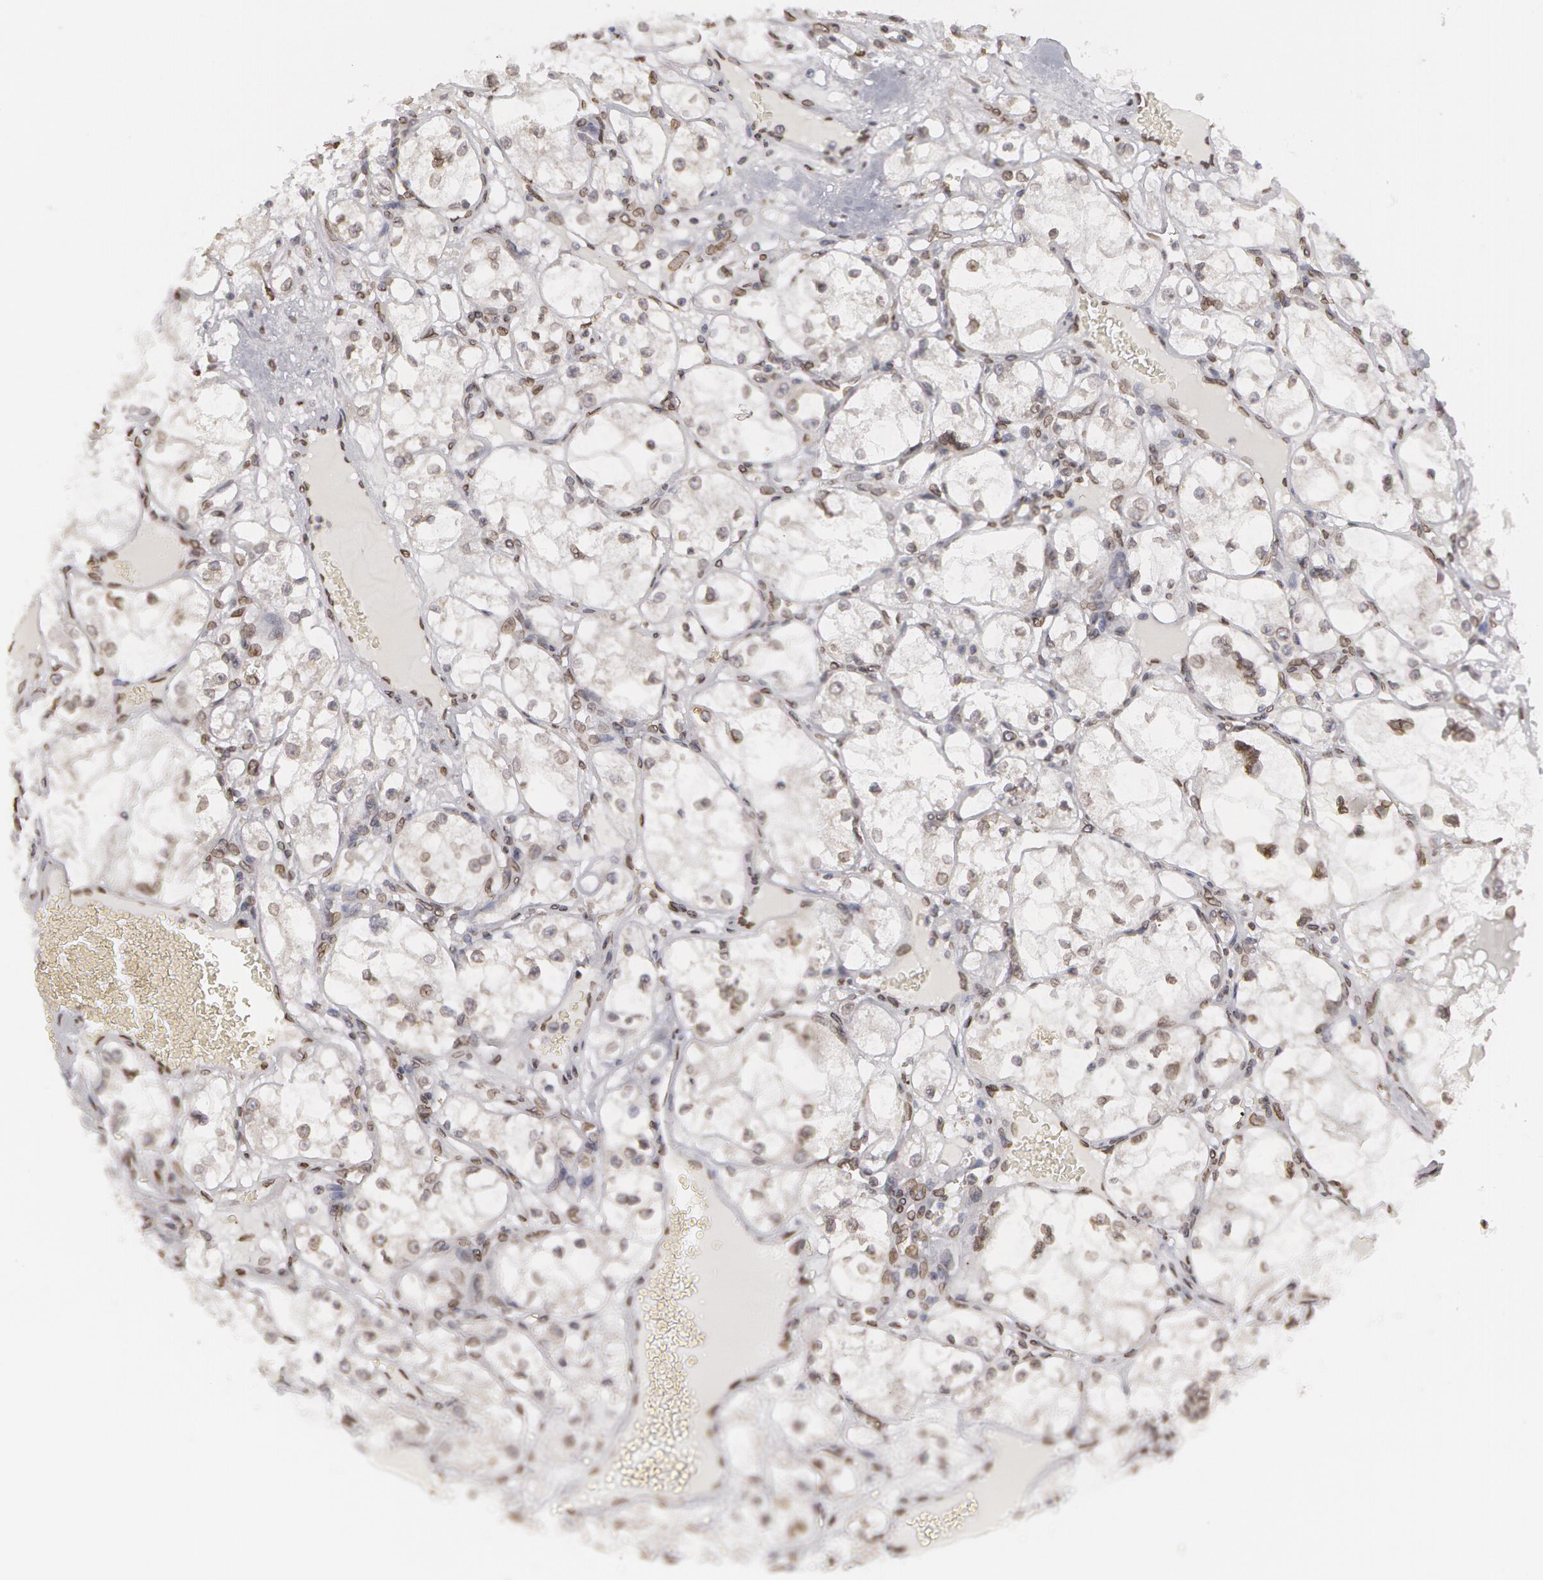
{"staining": {"intensity": "weak", "quantity": "25%-75%", "location": "nuclear"}, "tissue": "renal cancer", "cell_type": "Tumor cells", "image_type": "cancer", "snomed": [{"axis": "morphology", "description": "Adenocarcinoma, NOS"}, {"axis": "topography", "description": "Kidney"}], "caption": "This histopathology image displays adenocarcinoma (renal) stained with immunohistochemistry to label a protein in brown. The nuclear of tumor cells show weak positivity for the protein. Nuclei are counter-stained blue.", "gene": "EMD", "patient": {"sex": "male", "age": 61}}